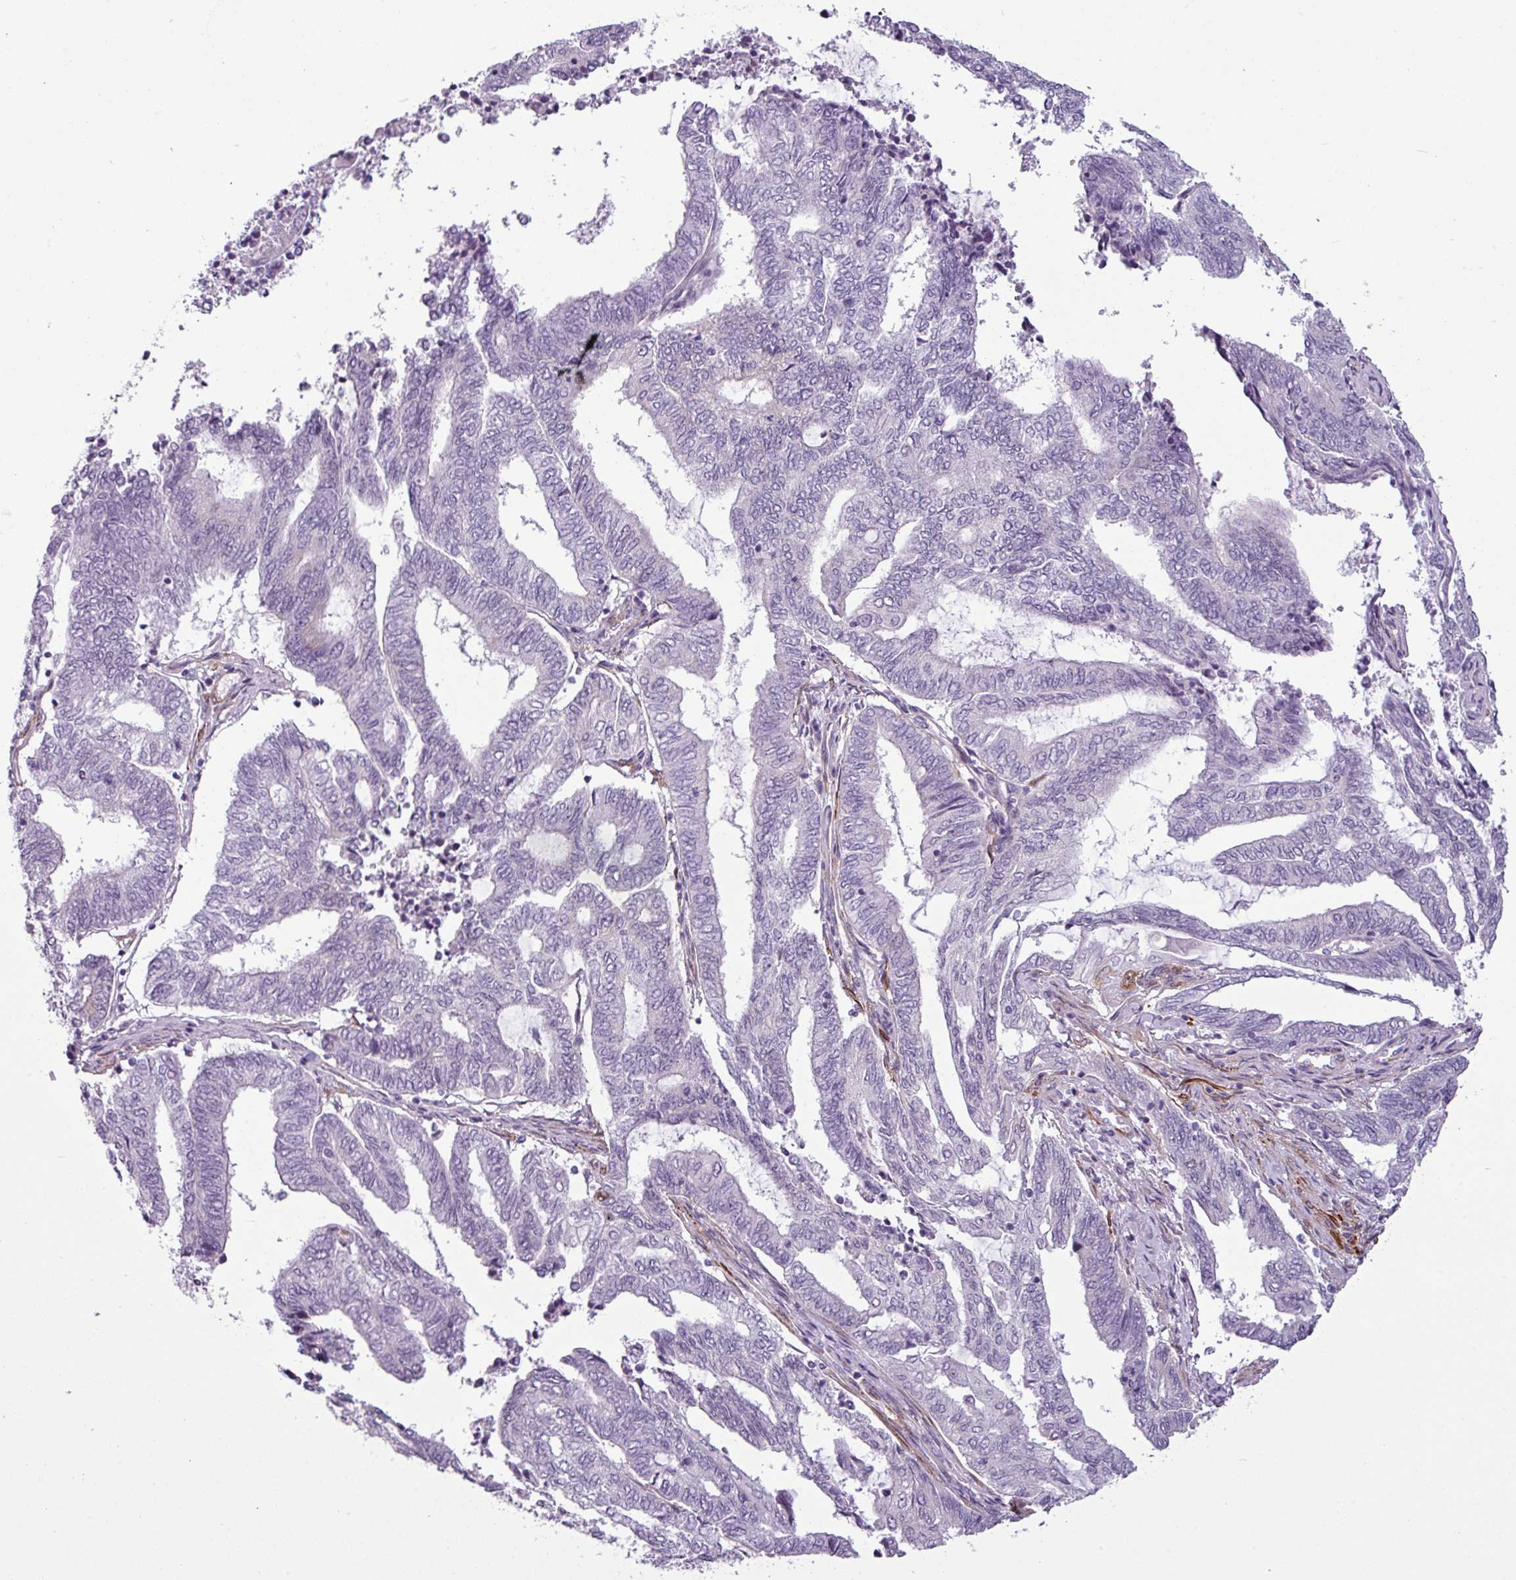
{"staining": {"intensity": "weak", "quantity": "<25%", "location": "cytoplasmic/membranous"}, "tissue": "endometrial cancer", "cell_type": "Tumor cells", "image_type": "cancer", "snomed": [{"axis": "morphology", "description": "Adenocarcinoma, NOS"}, {"axis": "topography", "description": "Uterus"}, {"axis": "topography", "description": "Endometrium"}], "caption": "DAB immunohistochemical staining of endometrial adenocarcinoma reveals no significant expression in tumor cells.", "gene": "ATP10A", "patient": {"sex": "female", "age": 70}}